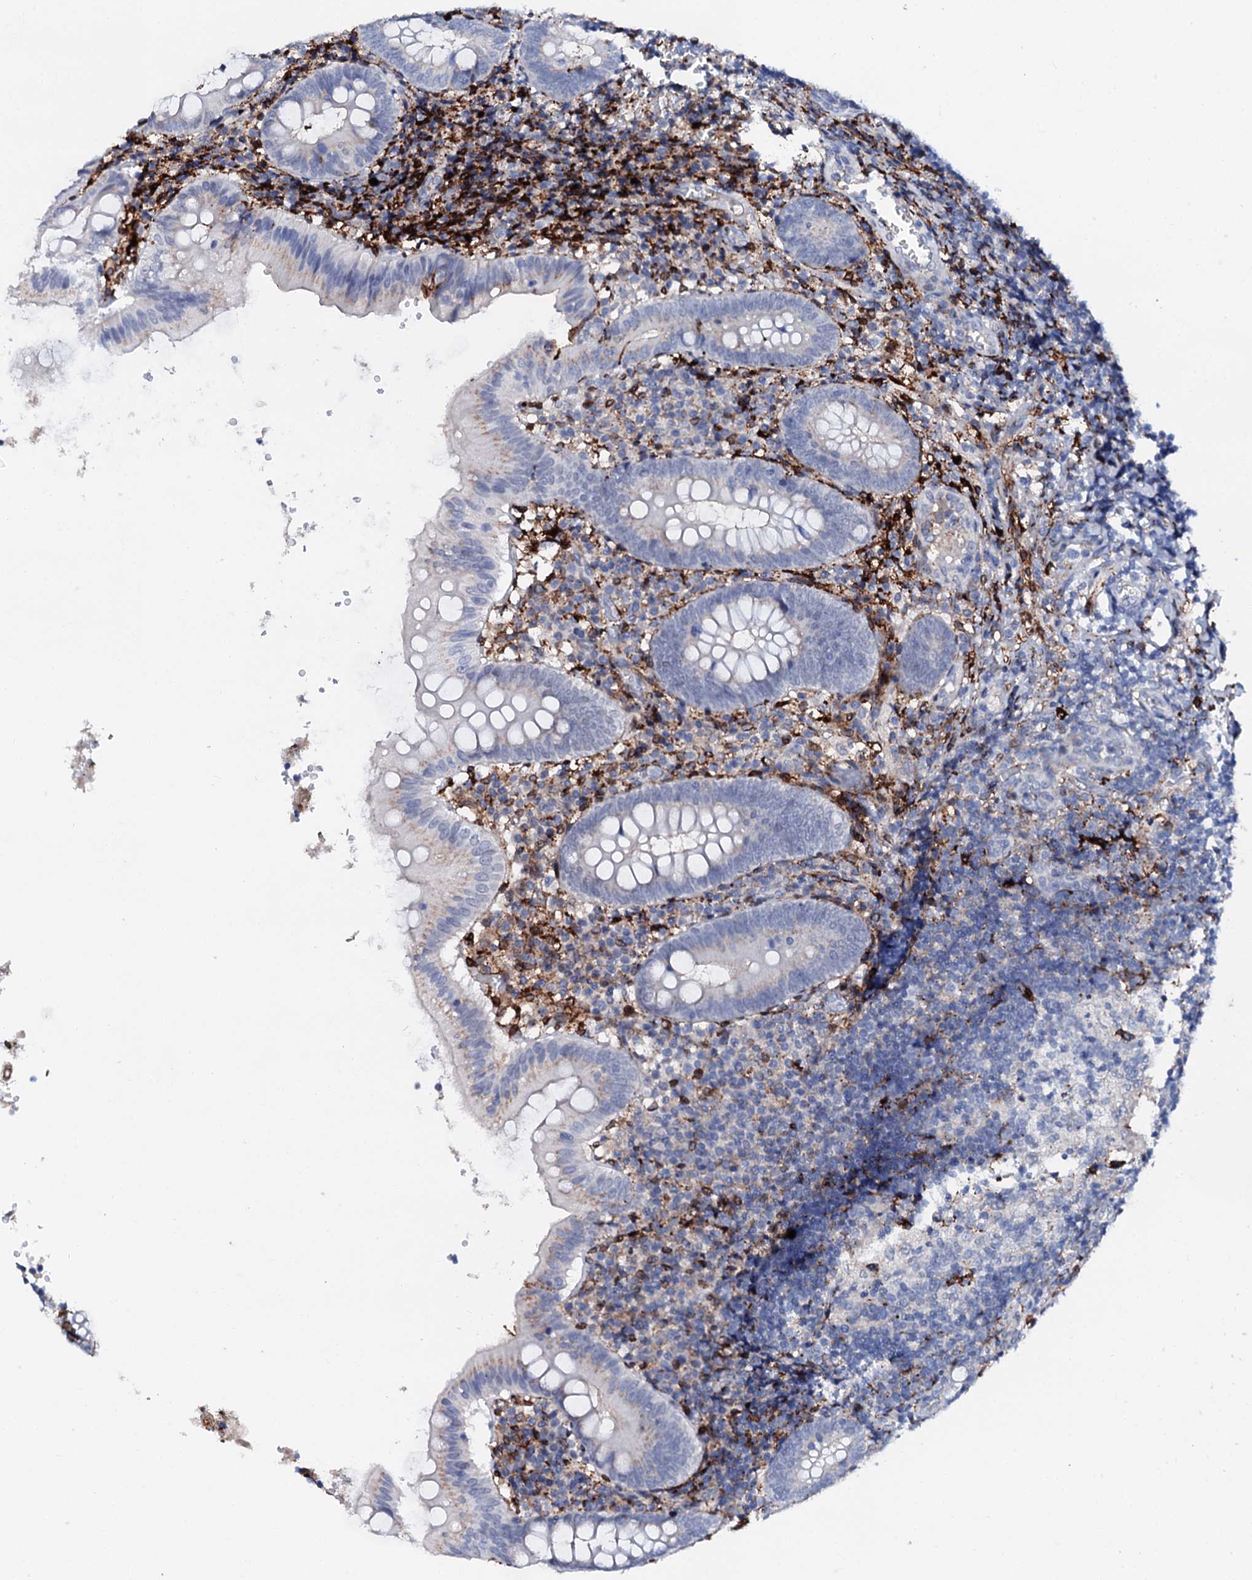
{"staining": {"intensity": "negative", "quantity": "none", "location": "none"}, "tissue": "appendix", "cell_type": "Glandular cells", "image_type": "normal", "snomed": [{"axis": "morphology", "description": "Normal tissue, NOS"}, {"axis": "topography", "description": "Appendix"}], "caption": "Photomicrograph shows no significant protein staining in glandular cells of normal appendix.", "gene": "MED13L", "patient": {"sex": "male", "age": 8}}